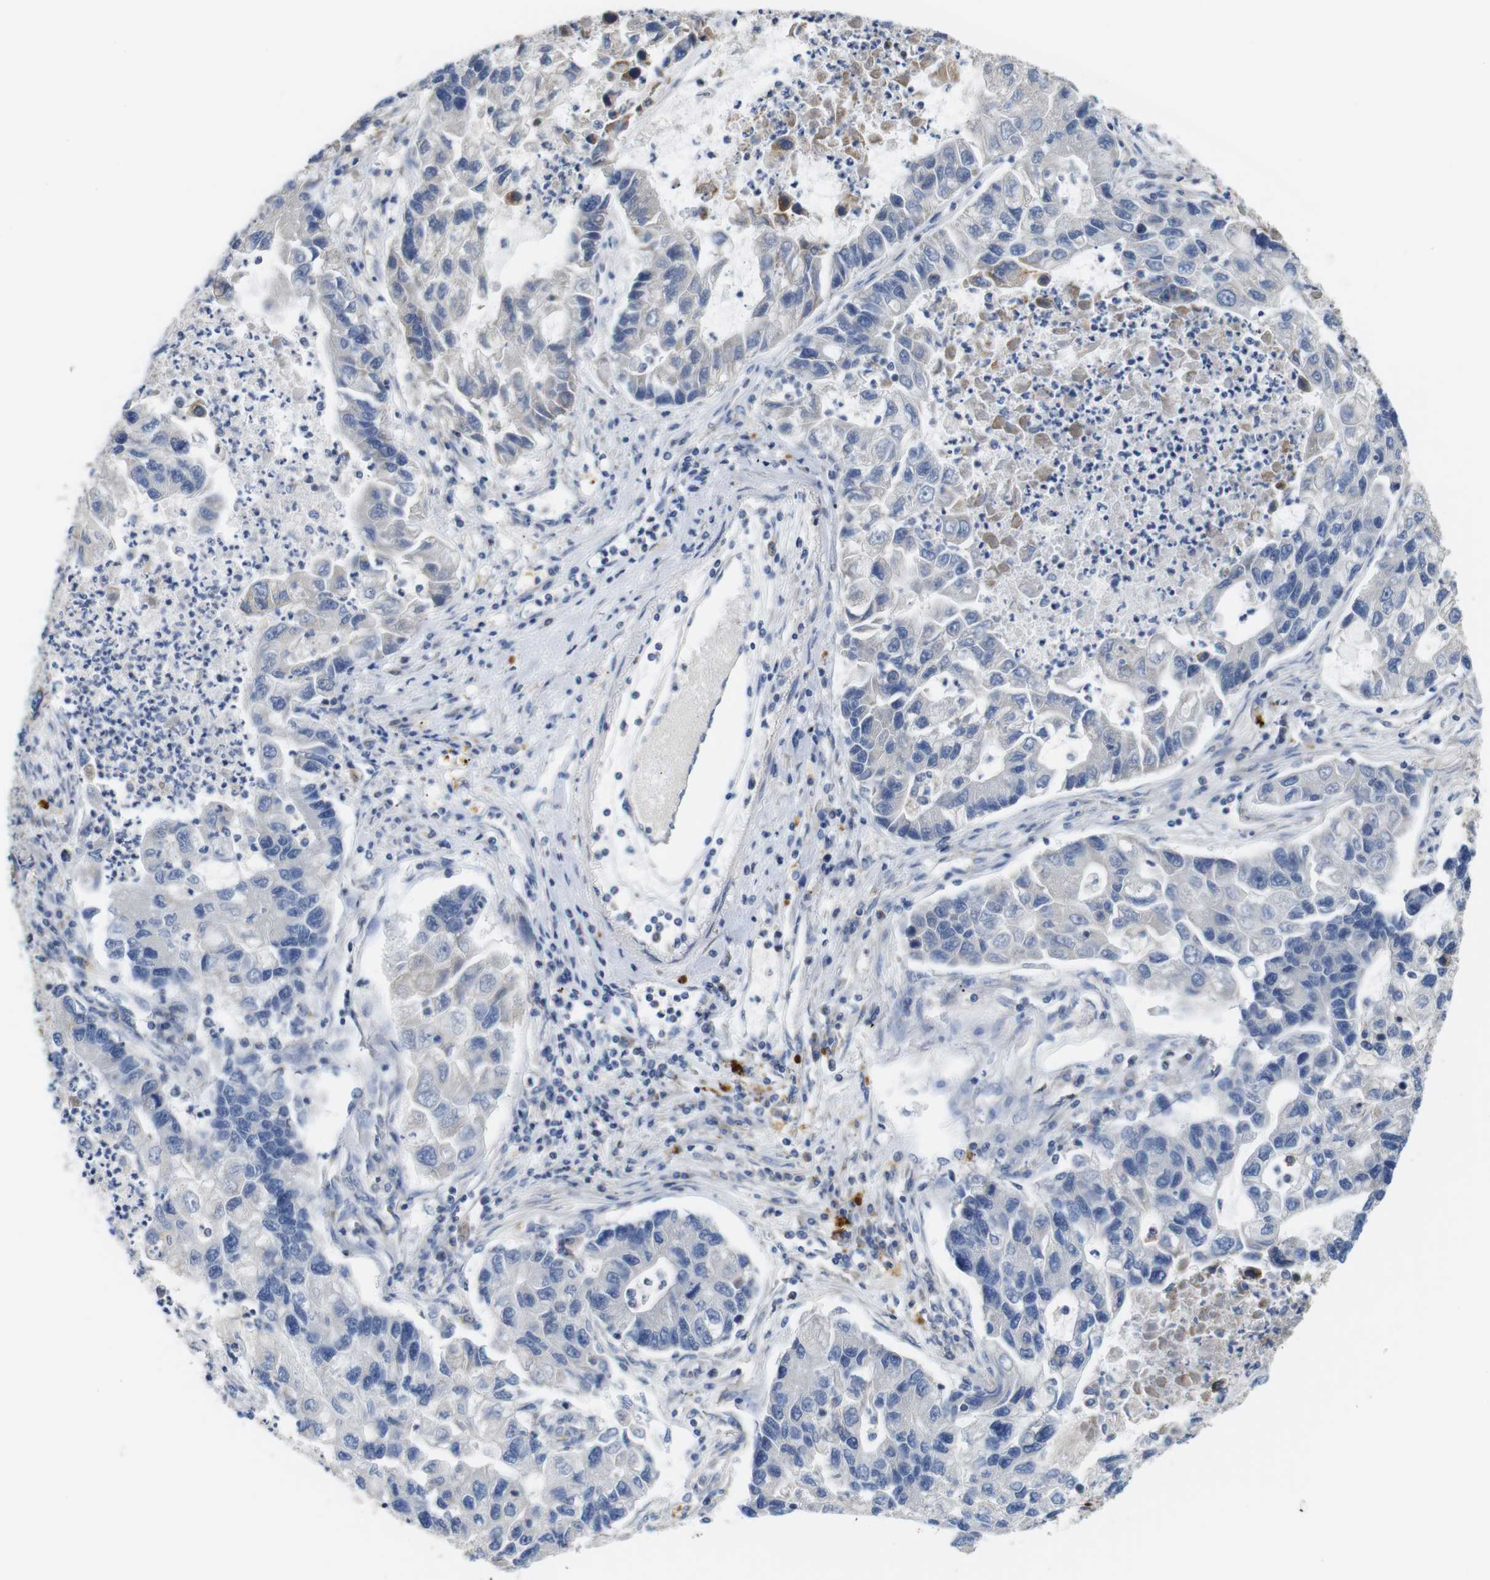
{"staining": {"intensity": "negative", "quantity": "none", "location": "none"}, "tissue": "lung cancer", "cell_type": "Tumor cells", "image_type": "cancer", "snomed": [{"axis": "morphology", "description": "Adenocarcinoma, NOS"}, {"axis": "topography", "description": "Lung"}], "caption": "Immunohistochemistry (IHC) of lung cancer (adenocarcinoma) exhibits no positivity in tumor cells.", "gene": "OTOF", "patient": {"sex": "female", "age": 51}}